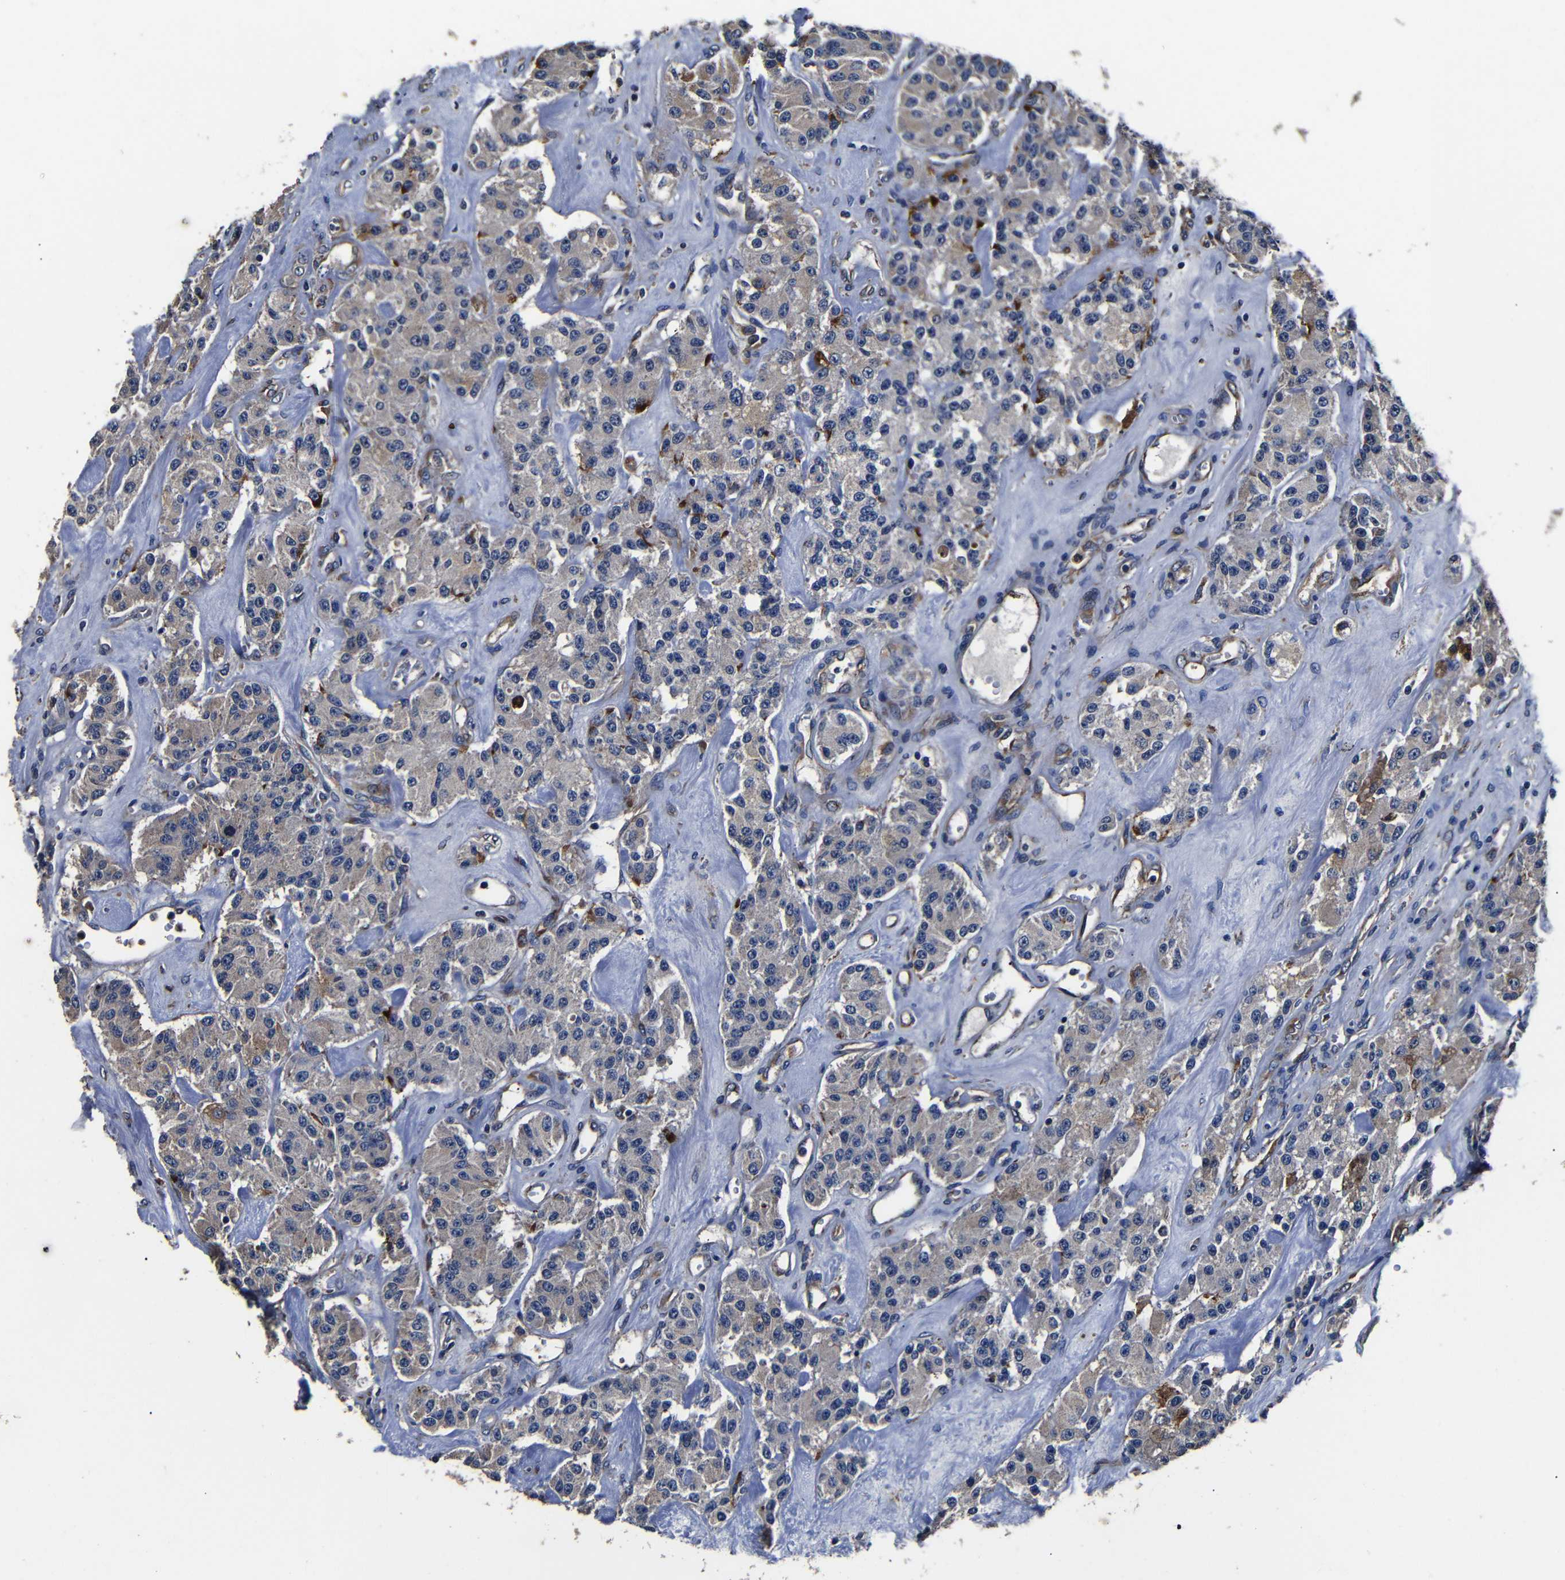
{"staining": {"intensity": "moderate", "quantity": "25%-75%", "location": "cytoplasmic/membranous"}, "tissue": "carcinoid", "cell_type": "Tumor cells", "image_type": "cancer", "snomed": [{"axis": "morphology", "description": "Carcinoid, malignant, NOS"}, {"axis": "topography", "description": "Pancreas"}], "caption": "Carcinoid stained with DAB (3,3'-diaminobenzidine) immunohistochemistry (IHC) displays medium levels of moderate cytoplasmic/membranous staining in approximately 25%-75% of tumor cells. (IHC, brightfield microscopy, high magnification).", "gene": "SCN9A", "patient": {"sex": "male", "age": 41}}